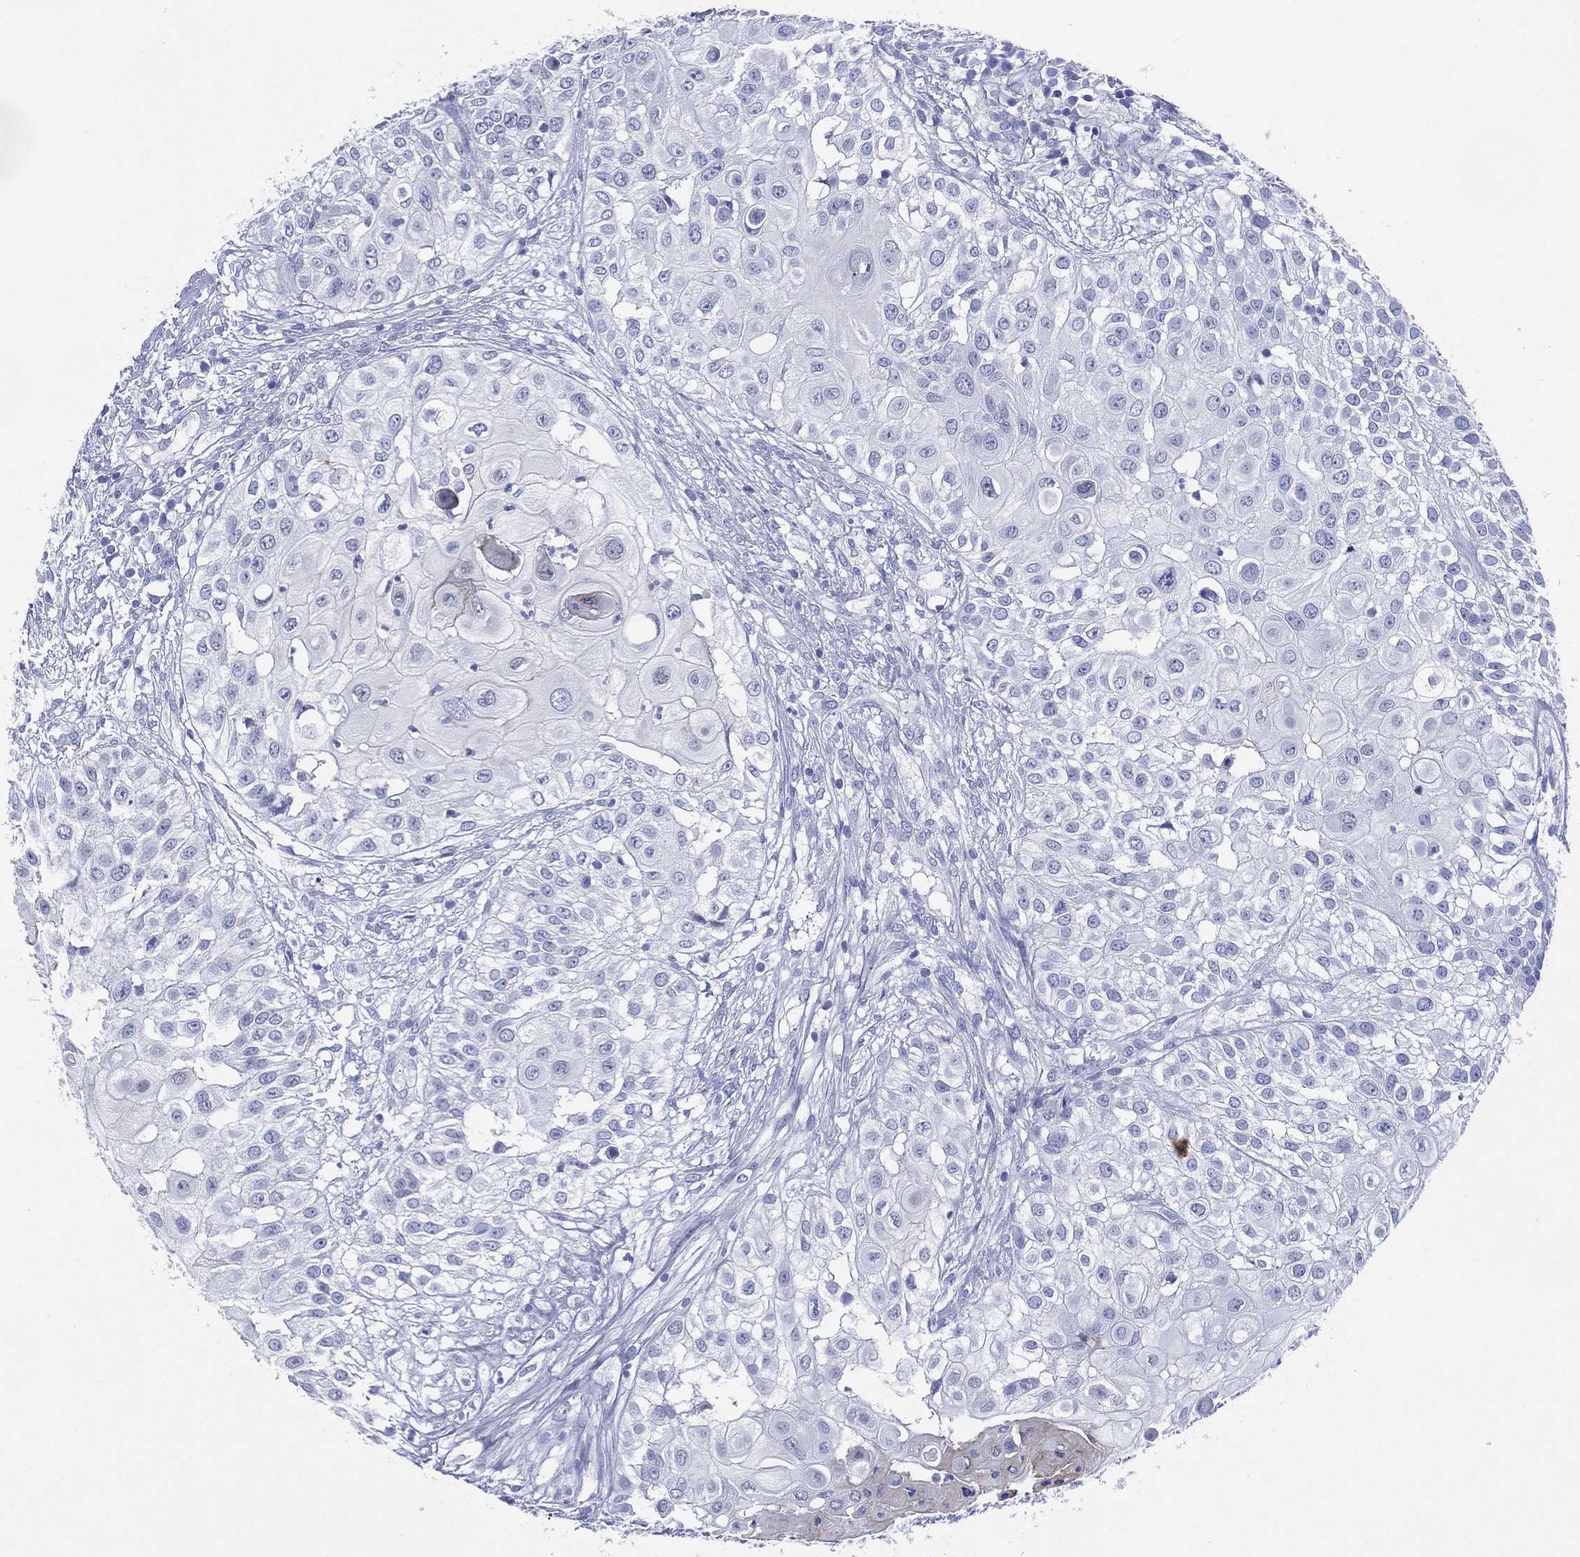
{"staining": {"intensity": "negative", "quantity": "none", "location": "none"}, "tissue": "urothelial cancer", "cell_type": "Tumor cells", "image_type": "cancer", "snomed": [{"axis": "morphology", "description": "Urothelial carcinoma, High grade"}, {"axis": "topography", "description": "Urinary bladder"}], "caption": "Immunohistochemistry histopathology image of neoplastic tissue: urothelial cancer stained with DAB demonstrates no significant protein positivity in tumor cells.", "gene": "TMEM247", "patient": {"sex": "female", "age": 79}}